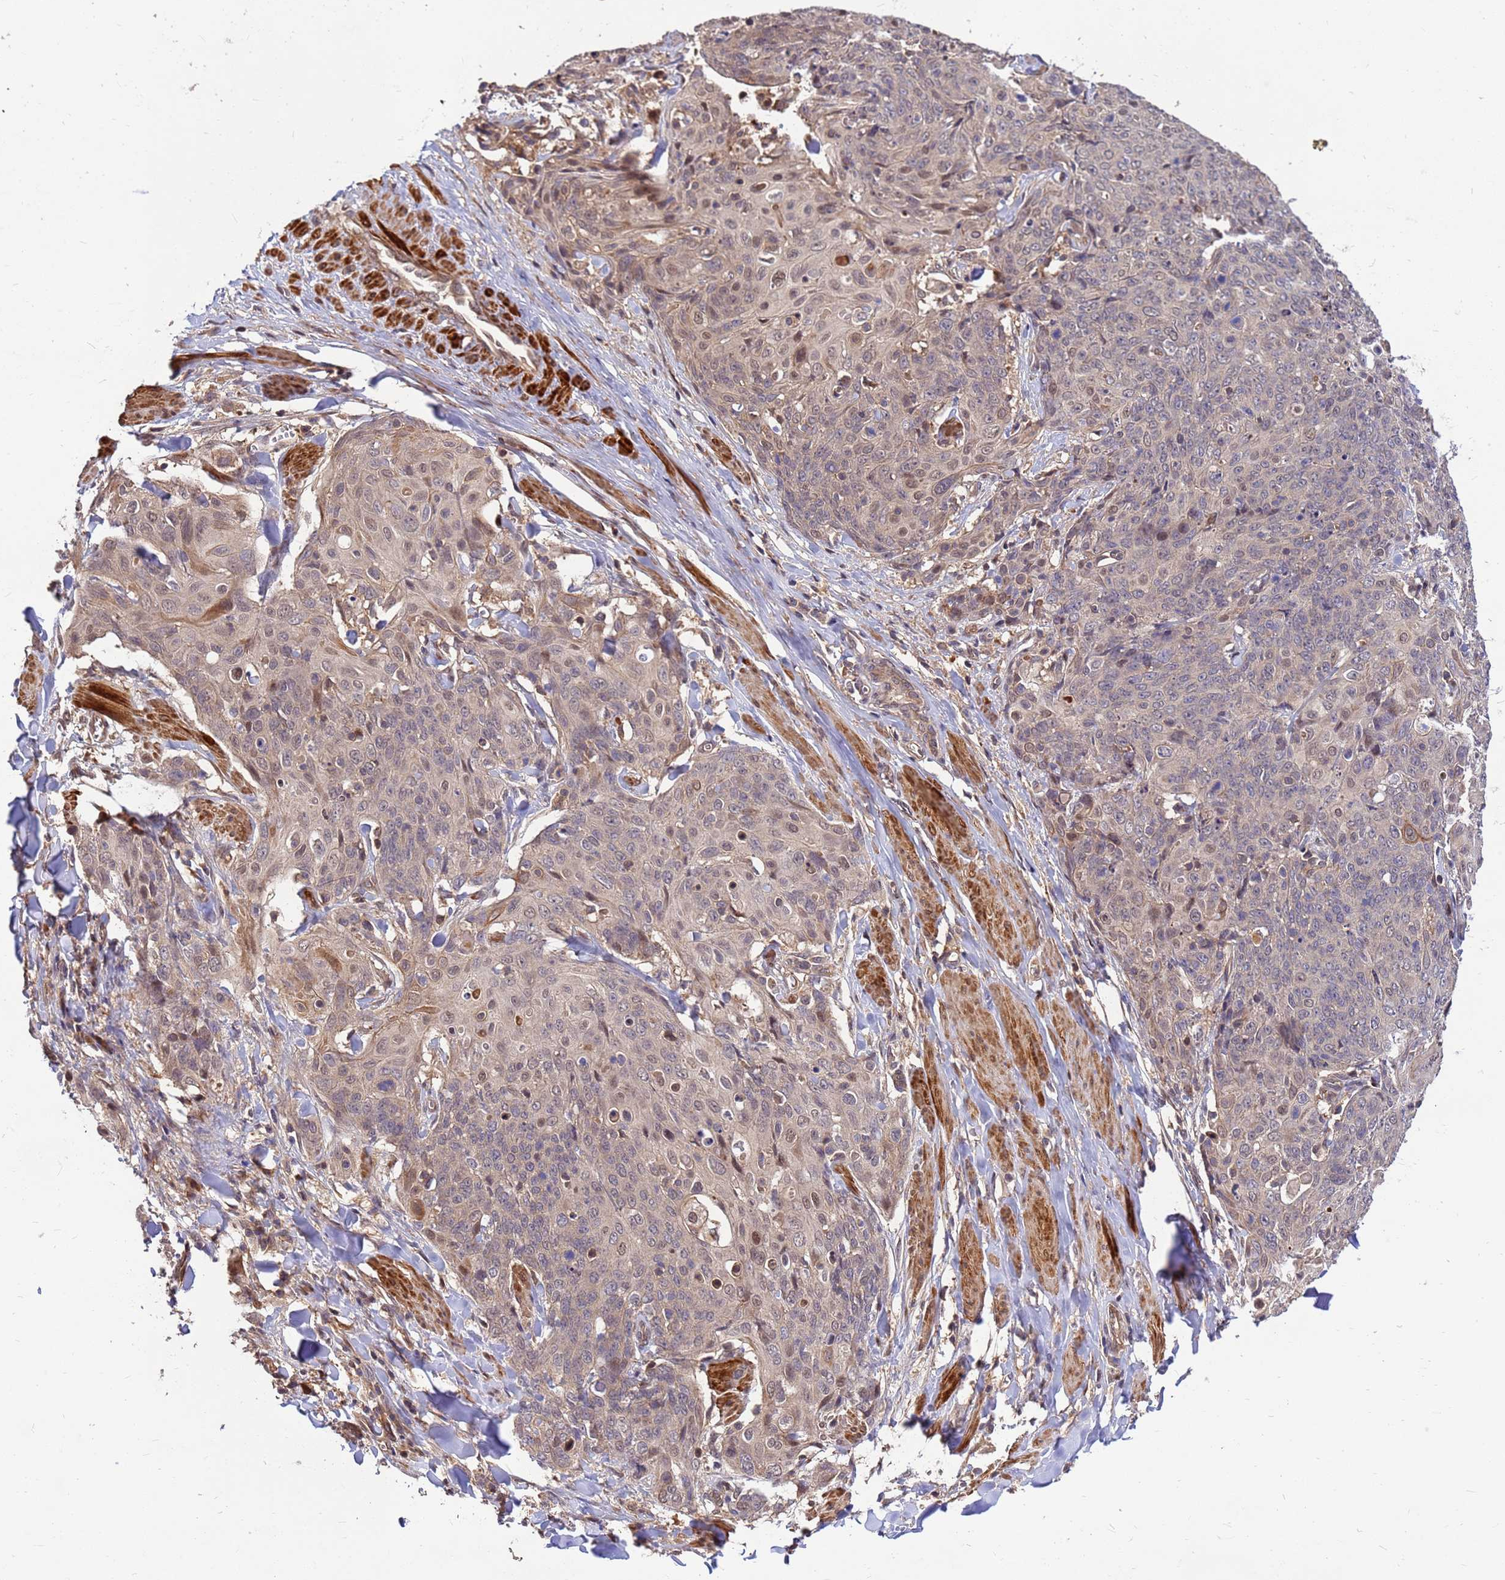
{"staining": {"intensity": "weak", "quantity": "<25%", "location": "nuclear"}, "tissue": "skin cancer", "cell_type": "Tumor cells", "image_type": "cancer", "snomed": [{"axis": "morphology", "description": "Squamous cell carcinoma, NOS"}, {"axis": "topography", "description": "Skin"}, {"axis": "topography", "description": "Vulva"}], "caption": "Tumor cells show no significant expression in skin squamous cell carcinoma. (DAB (3,3'-diaminobenzidine) immunohistochemistry, high magnification).", "gene": "DUS4L", "patient": {"sex": "female", "age": 85}}